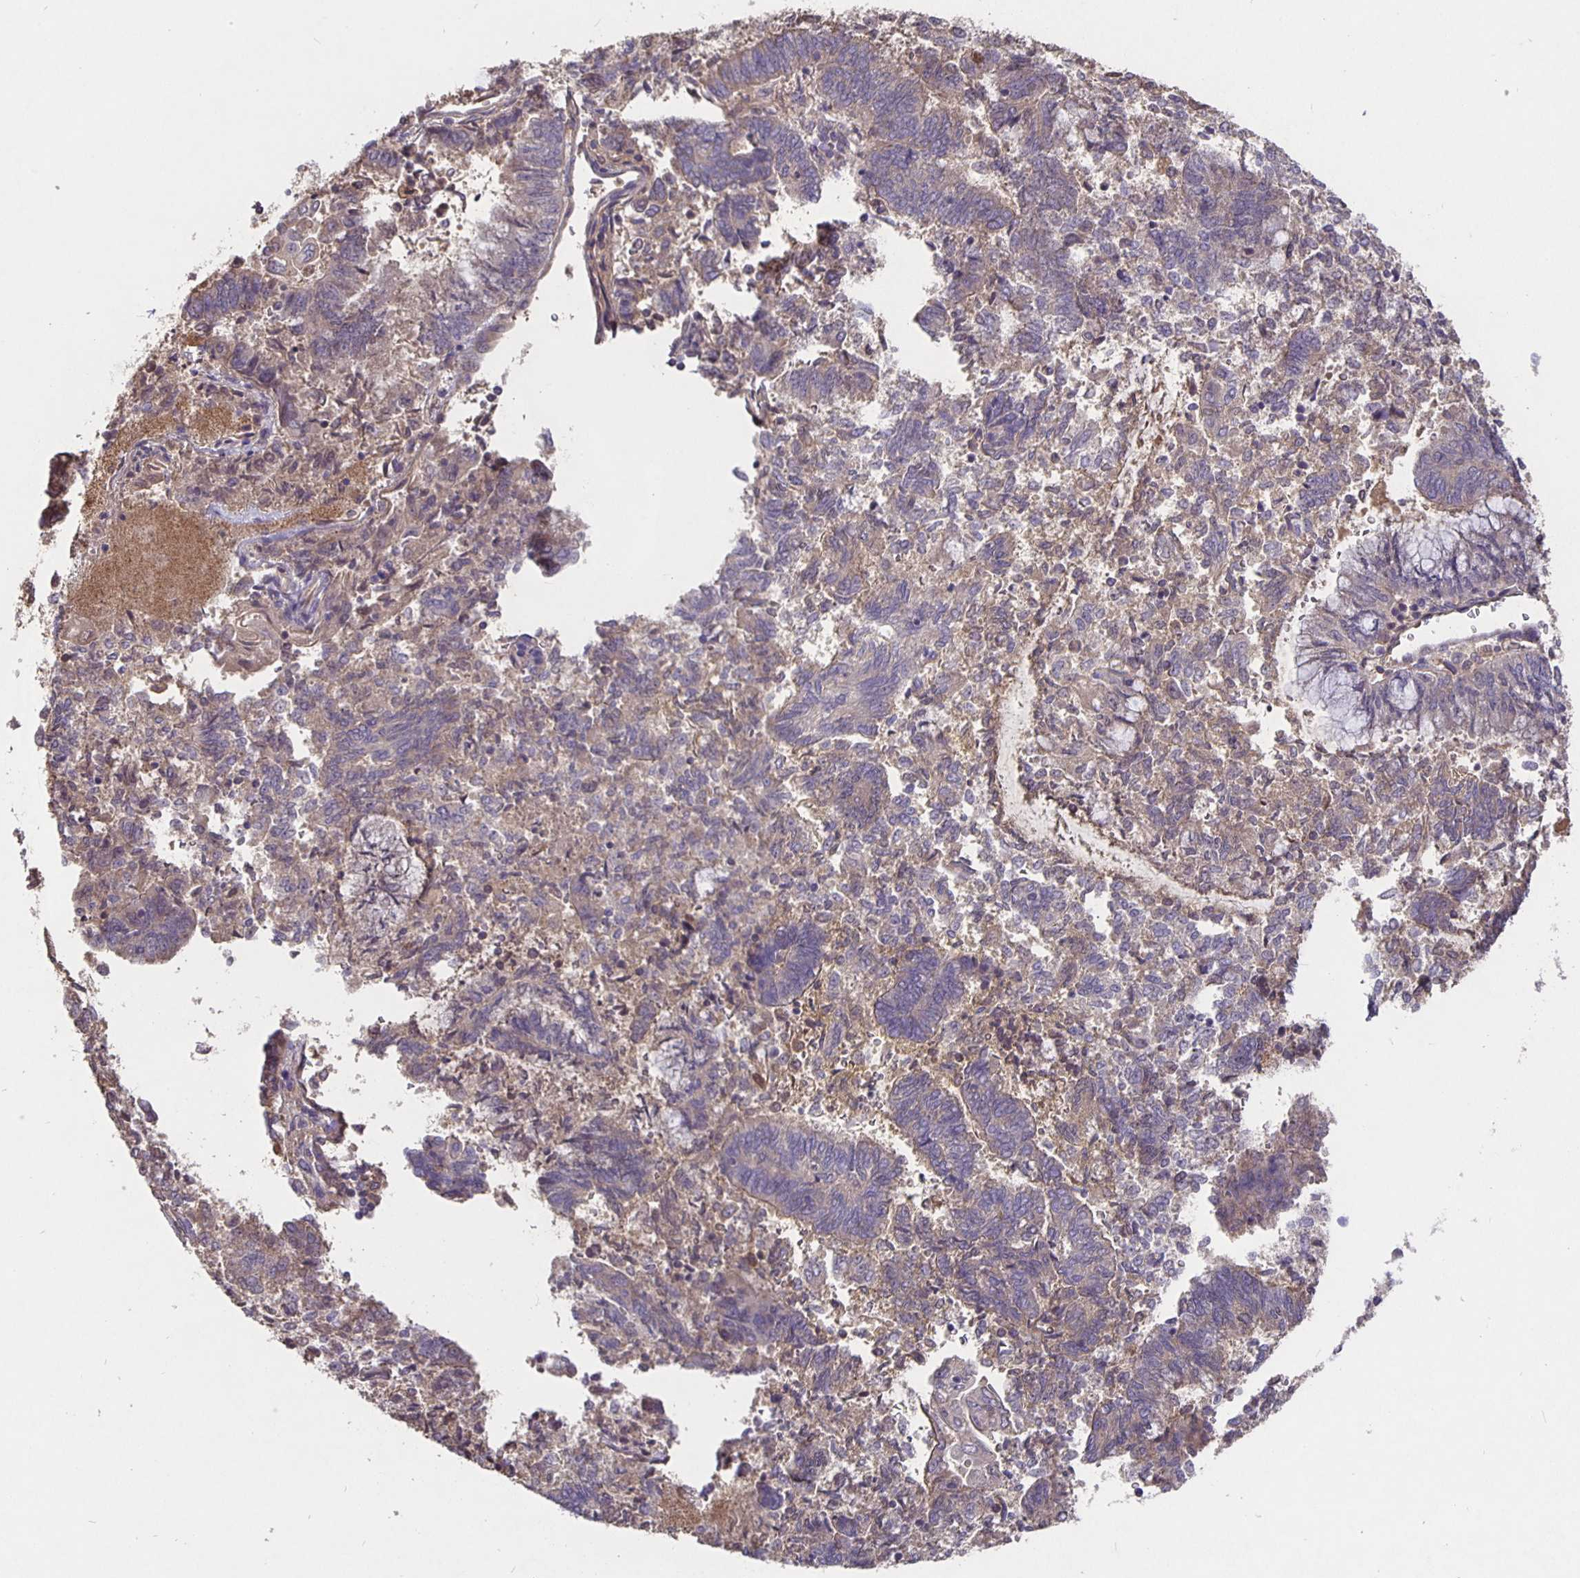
{"staining": {"intensity": "weak", "quantity": "<25%", "location": "cytoplasmic/membranous"}, "tissue": "endometrial cancer", "cell_type": "Tumor cells", "image_type": "cancer", "snomed": [{"axis": "morphology", "description": "Adenocarcinoma, NOS"}, {"axis": "topography", "description": "Endometrium"}], "caption": "IHC of endometrial cancer reveals no positivity in tumor cells.", "gene": "NOG", "patient": {"sex": "female", "age": 65}}